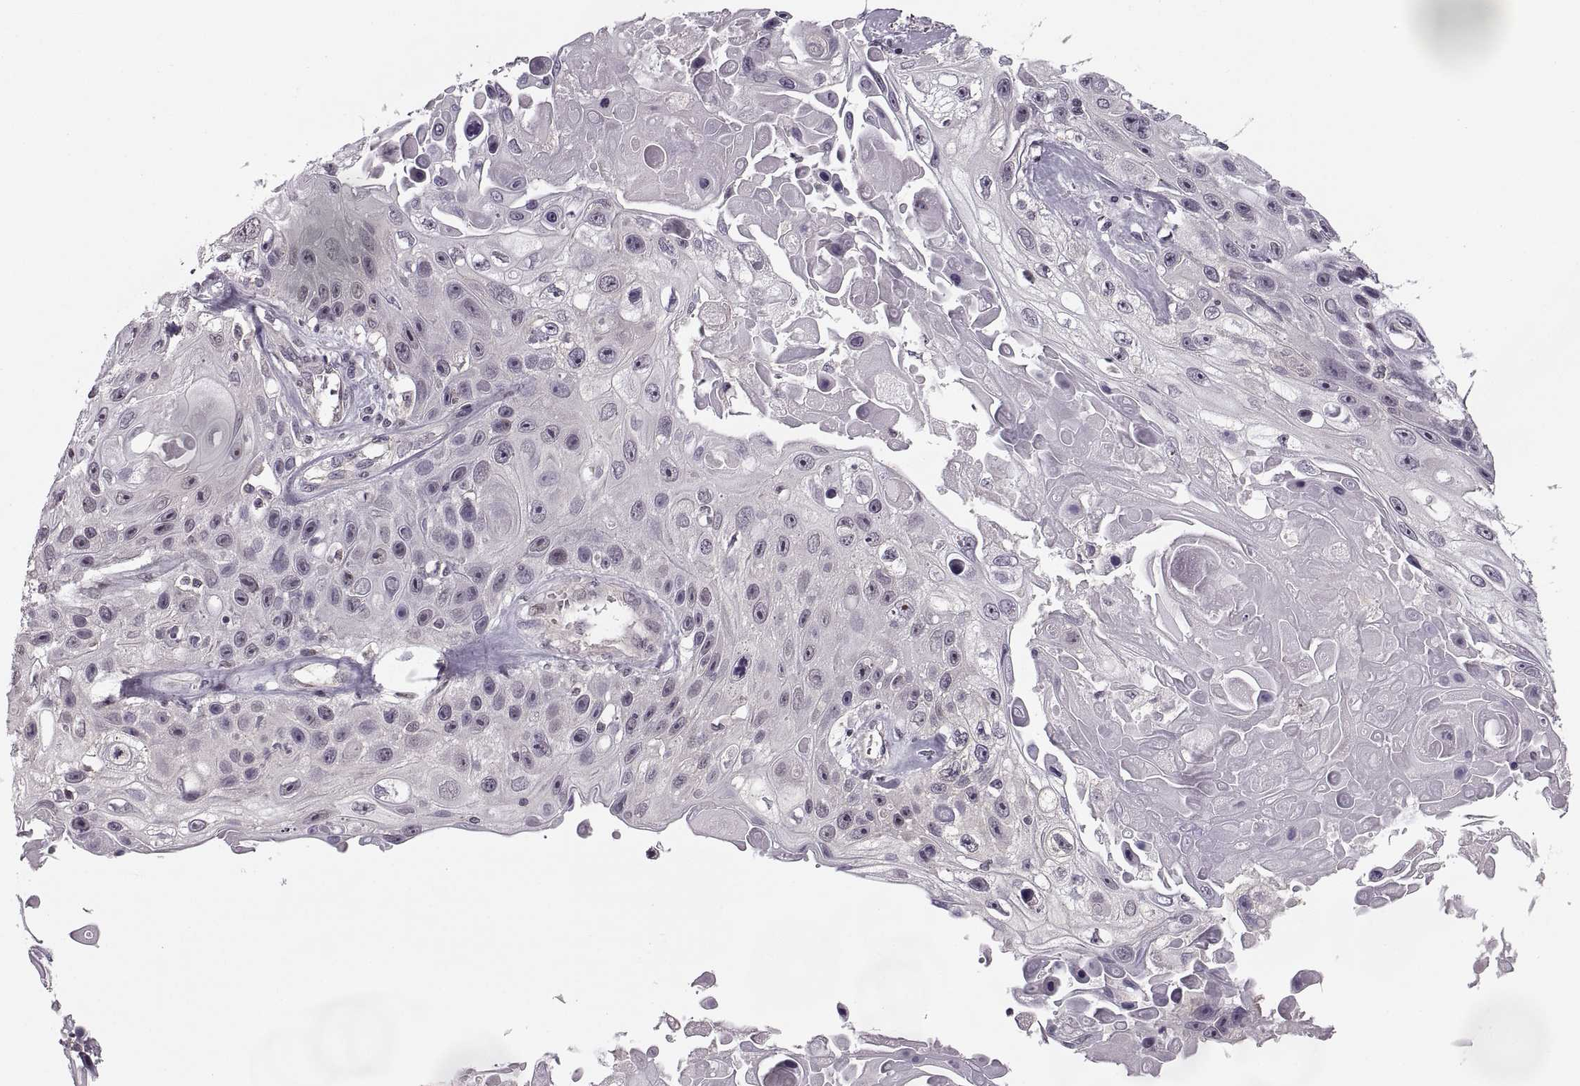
{"staining": {"intensity": "negative", "quantity": "none", "location": "none"}, "tissue": "skin cancer", "cell_type": "Tumor cells", "image_type": "cancer", "snomed": [{"axis": "morphology", "description": "Squamous cell carcinoma, NOS"}, {"axis": "topography", "description": "Skin"}], "caption": "Skin cancer (squamous cell carcinoma) was stained to show a protein in brown. There is no significant staining in tumor cells. Brightfield microscopy of immunohistochemistry stained with DAB (3,3'-diaminobenzidine) (brown) and hematoxylin (blue), captured at high magnification.", "gene": "LUZP2", "patient": {"sex": "male", "age": 82}}